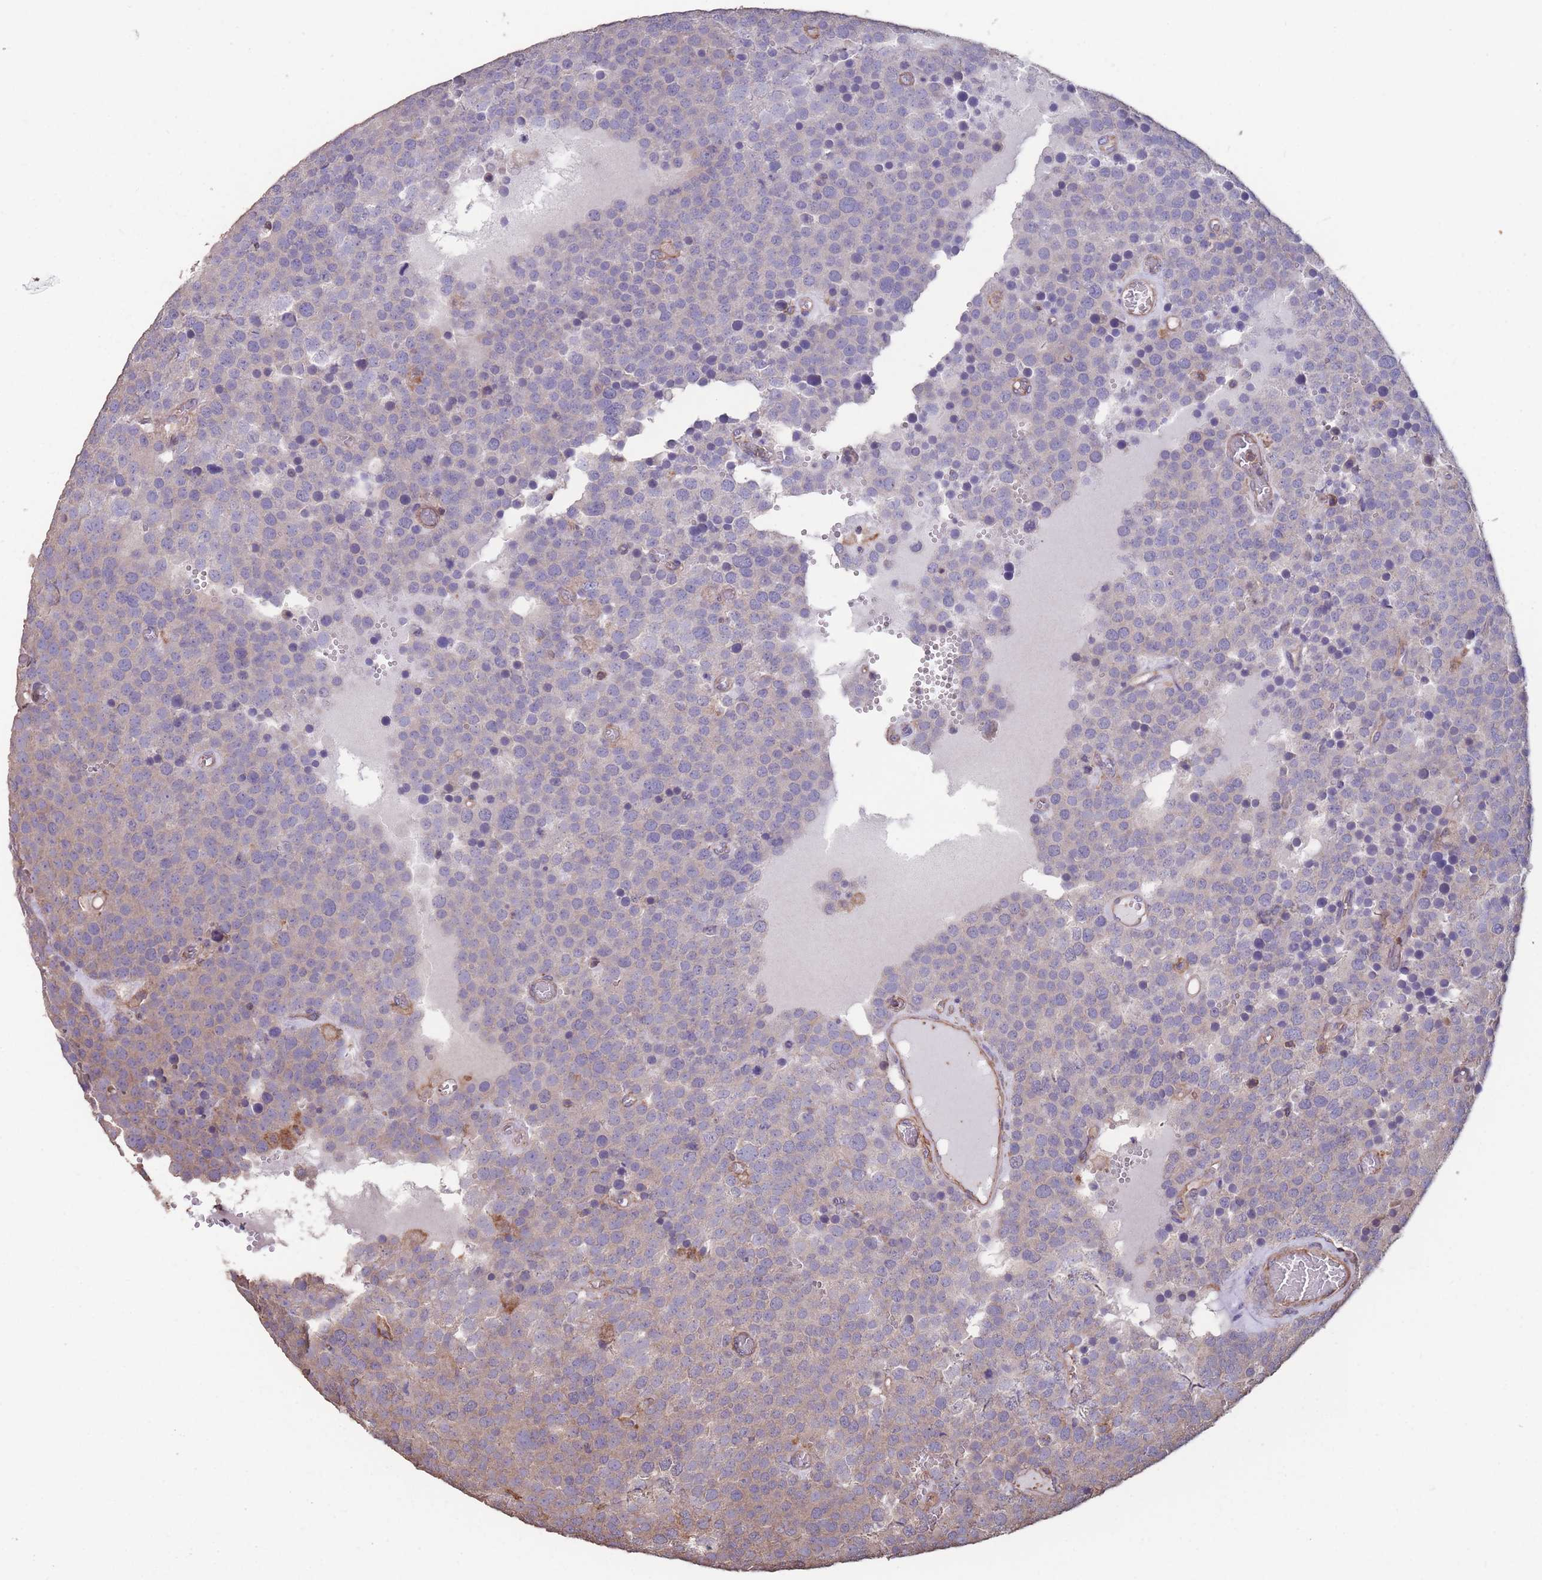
{"staining": {"intensity": "negative", "quantity": "none", "location": "none"}, "tissue": "testis cancer", "cell_type": "Tumor cells", "image_type": "cancer", "snomed": [{"axis": "morphology", "description": "Normal tissue, NOS"}, {"axis": "morphology", "description": "Seminoma, NOS"}, {"axis": "topography", "description": "Testis"}], "caption": "Immunohistochemistry (IHC) of testis seminoma shows no expression in tumor cells.", "gene": "NUDT21", "patient": {"sex": "male", "age": 71}}